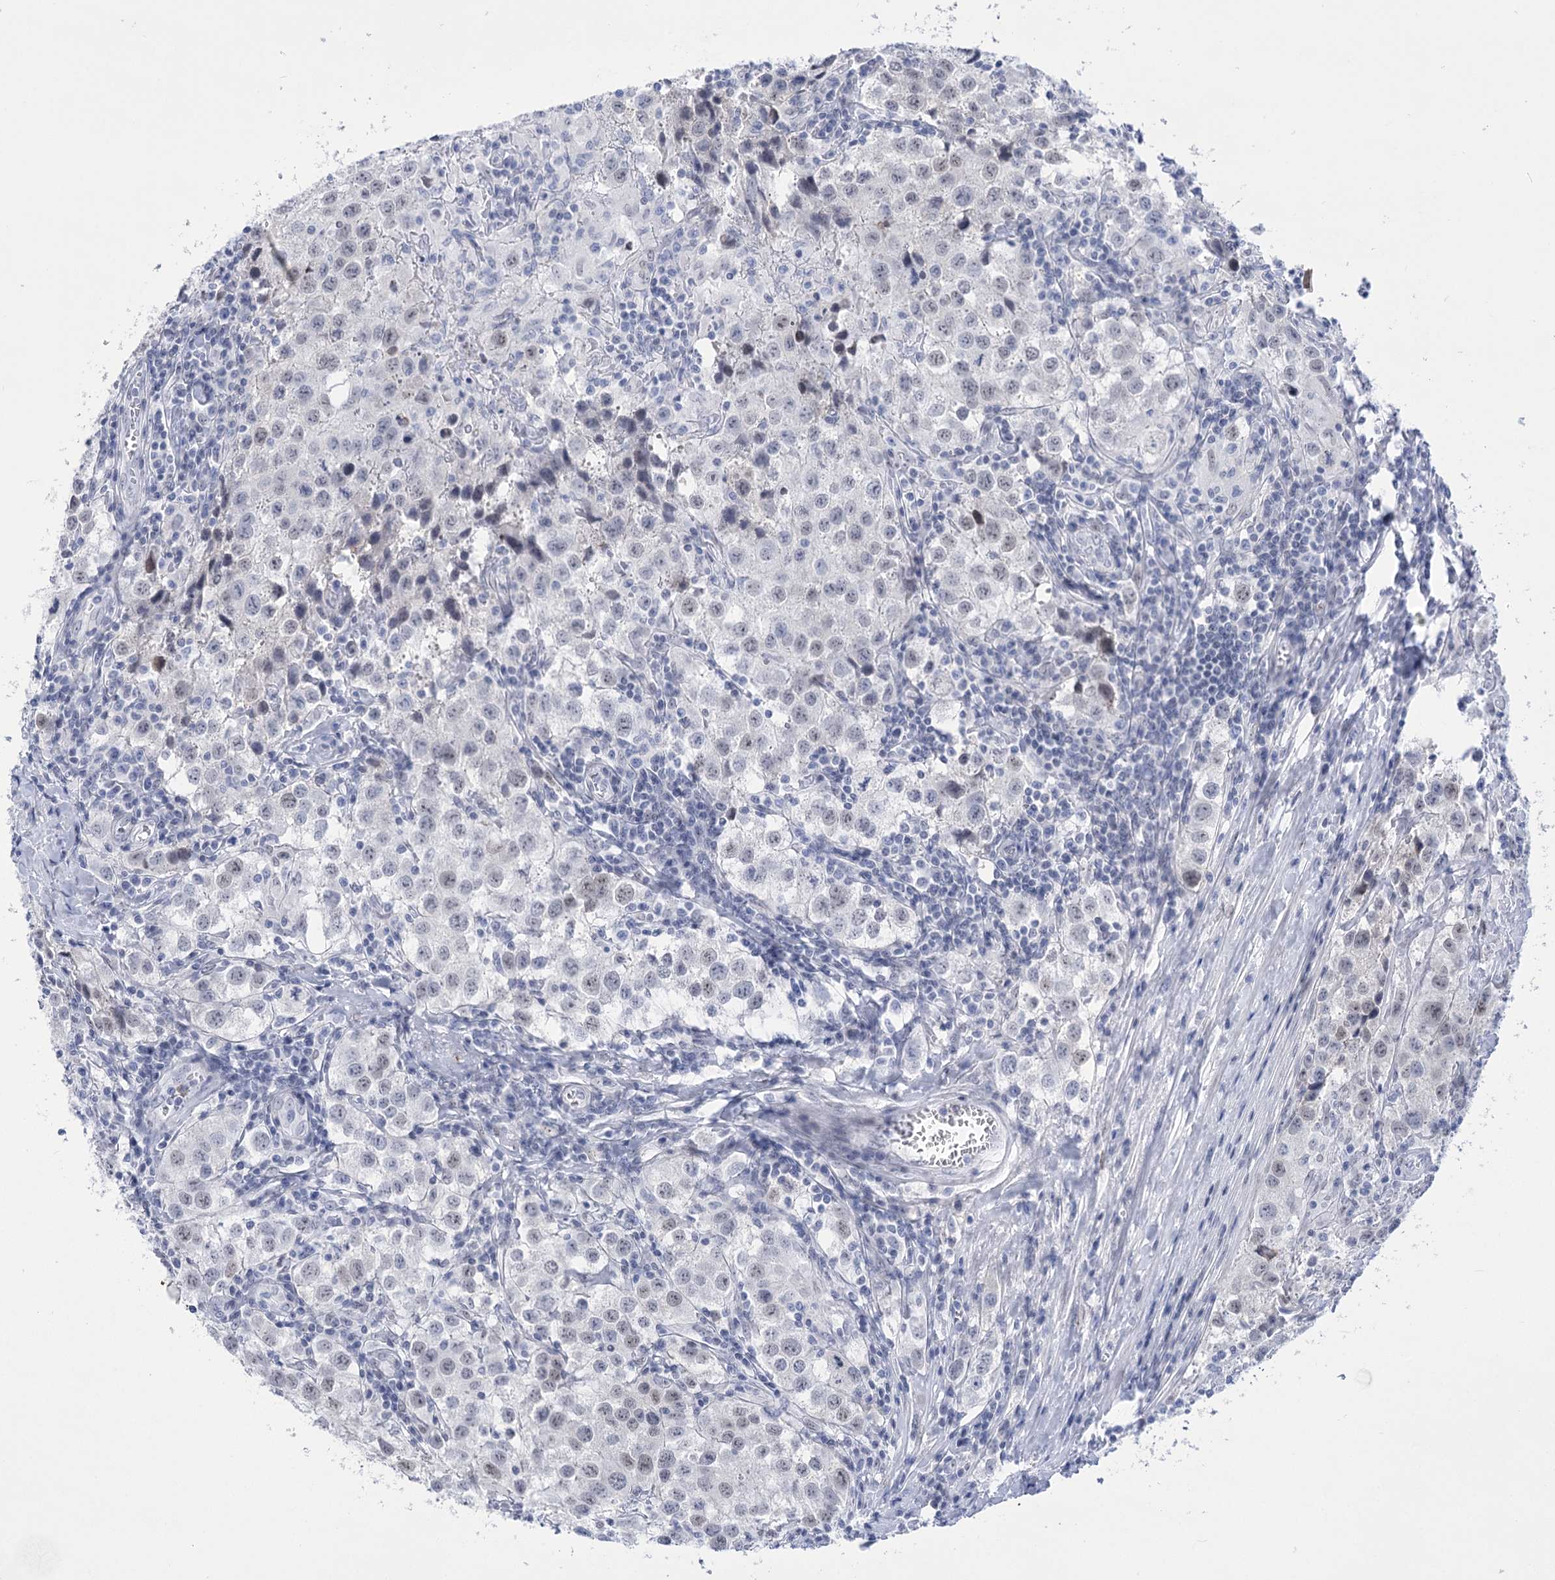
{"staining": {"intensity": "weak", "quantity": "<25%", "location": "nuclear"}, "tissue": "testis cancer", "cell_type": "Tumor cells", "image_type": "cancer", "snomed": [{"axis": "morphology", "description": "Seminoma, NOS"}, {"axis": "morphology", "description": "Carcinoma, Embryonal, NOS"}, {"axis": "topography", "description": "Testis"}], "caption": "Tumor cells are negative for protein expression in human seminoma (testis).", "gene": "HORMAD1", "patient": {"sex": "male", "age": 43}}